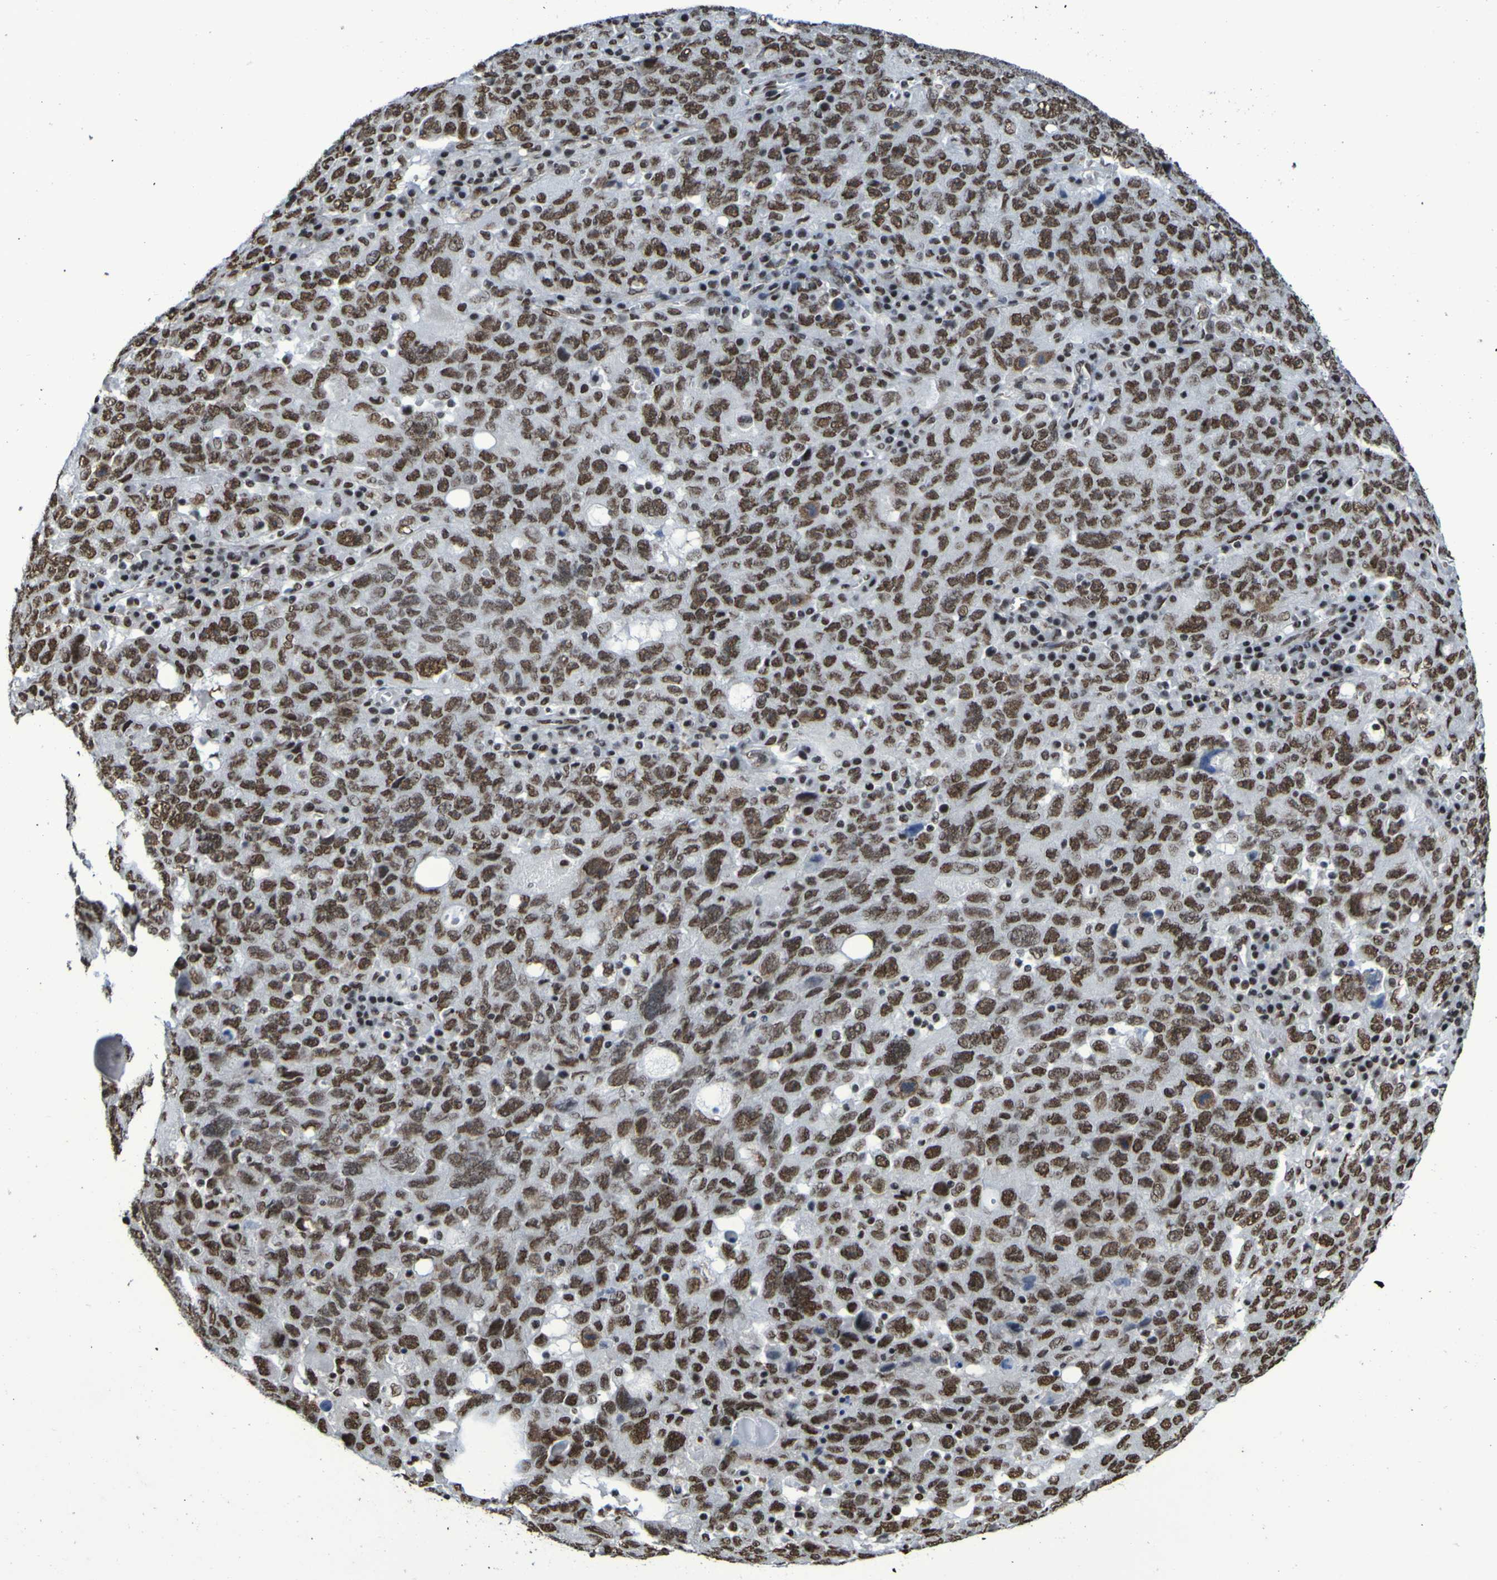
{"staining": {"intensity": "moderate", "quantity": ">75%", "location": "nuclear"}, "tissue": "ovarian cancer", "cell_type": "Tumor cells", "image_type": "cancer", "snomed": [{"axis": "morphology", "description": "Carcinoma, endometroid"}, {"axis": "topography", "description": "Ovary"}], "caption": "High-magnification brightfield microscopy of ovarian endometroid carcinoma stained with DAB (brown) and counterstained with hematoxylin (blue). tumor cells exhibit moderate nuclear positivity is appreciated in about>75% of cells.", "gene": "HNRNPR", "patient": {"sex": "female", "age": 62}}